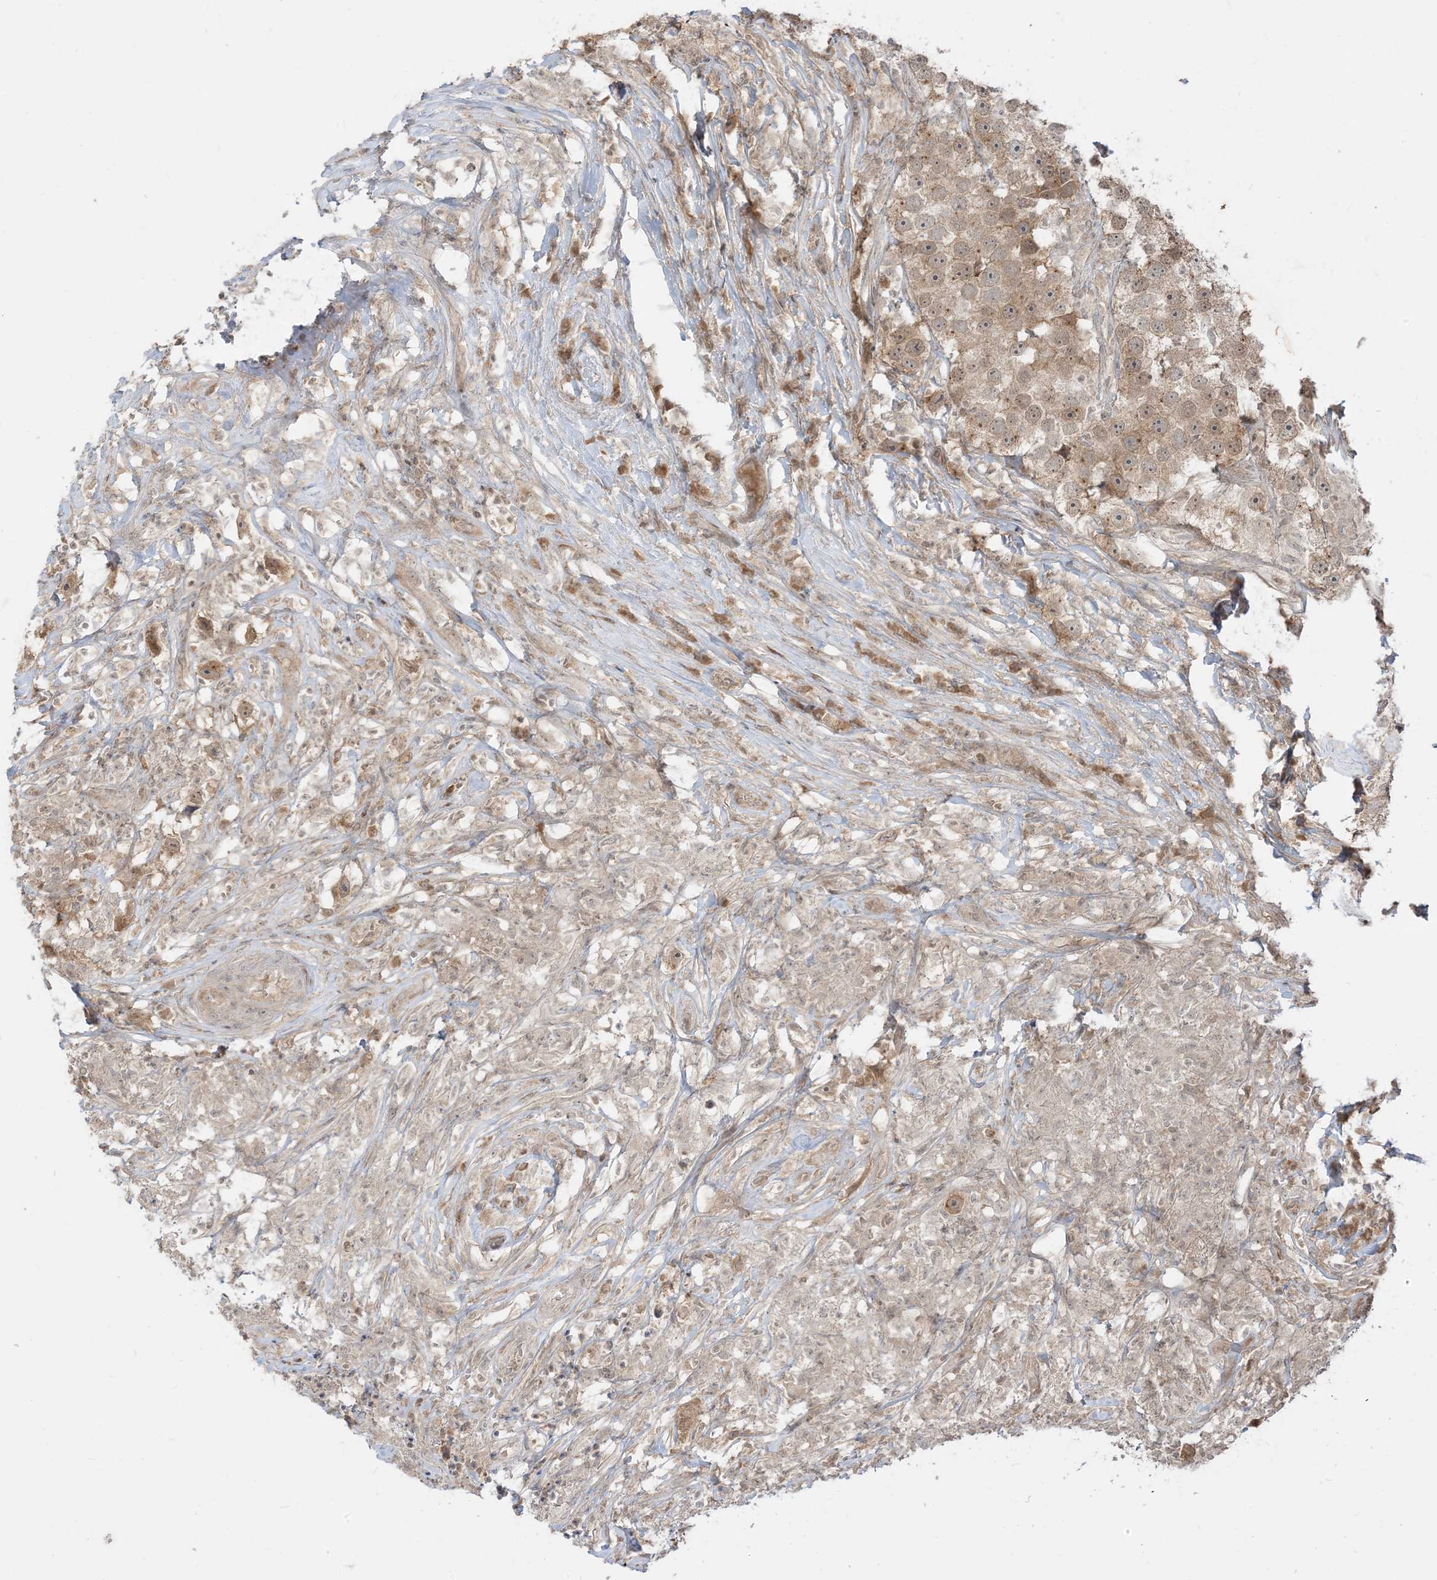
{"staining": {"intensity": "weak", "quantity": "25%-75%", "location": "cytoplasmic/membranous,nuclear"}, "tissue": "testis cancer", "cell_type": "Tumor cells", "image_type": "cancer", "snomed": [{"axis": "morphology", "description": "Seminoma, NOS"}, {"axis": "topography", "description": "Testis"}], "caption": "This is a photomicrograph of immunohistochemistry (IHC) staining of seminoma (testis), which shows weak positivity in the cytoplasmic/membranous and nuclear of tumor cells.", "gene": "TBCC", "patient": {"sex": "male", "age": 49}}